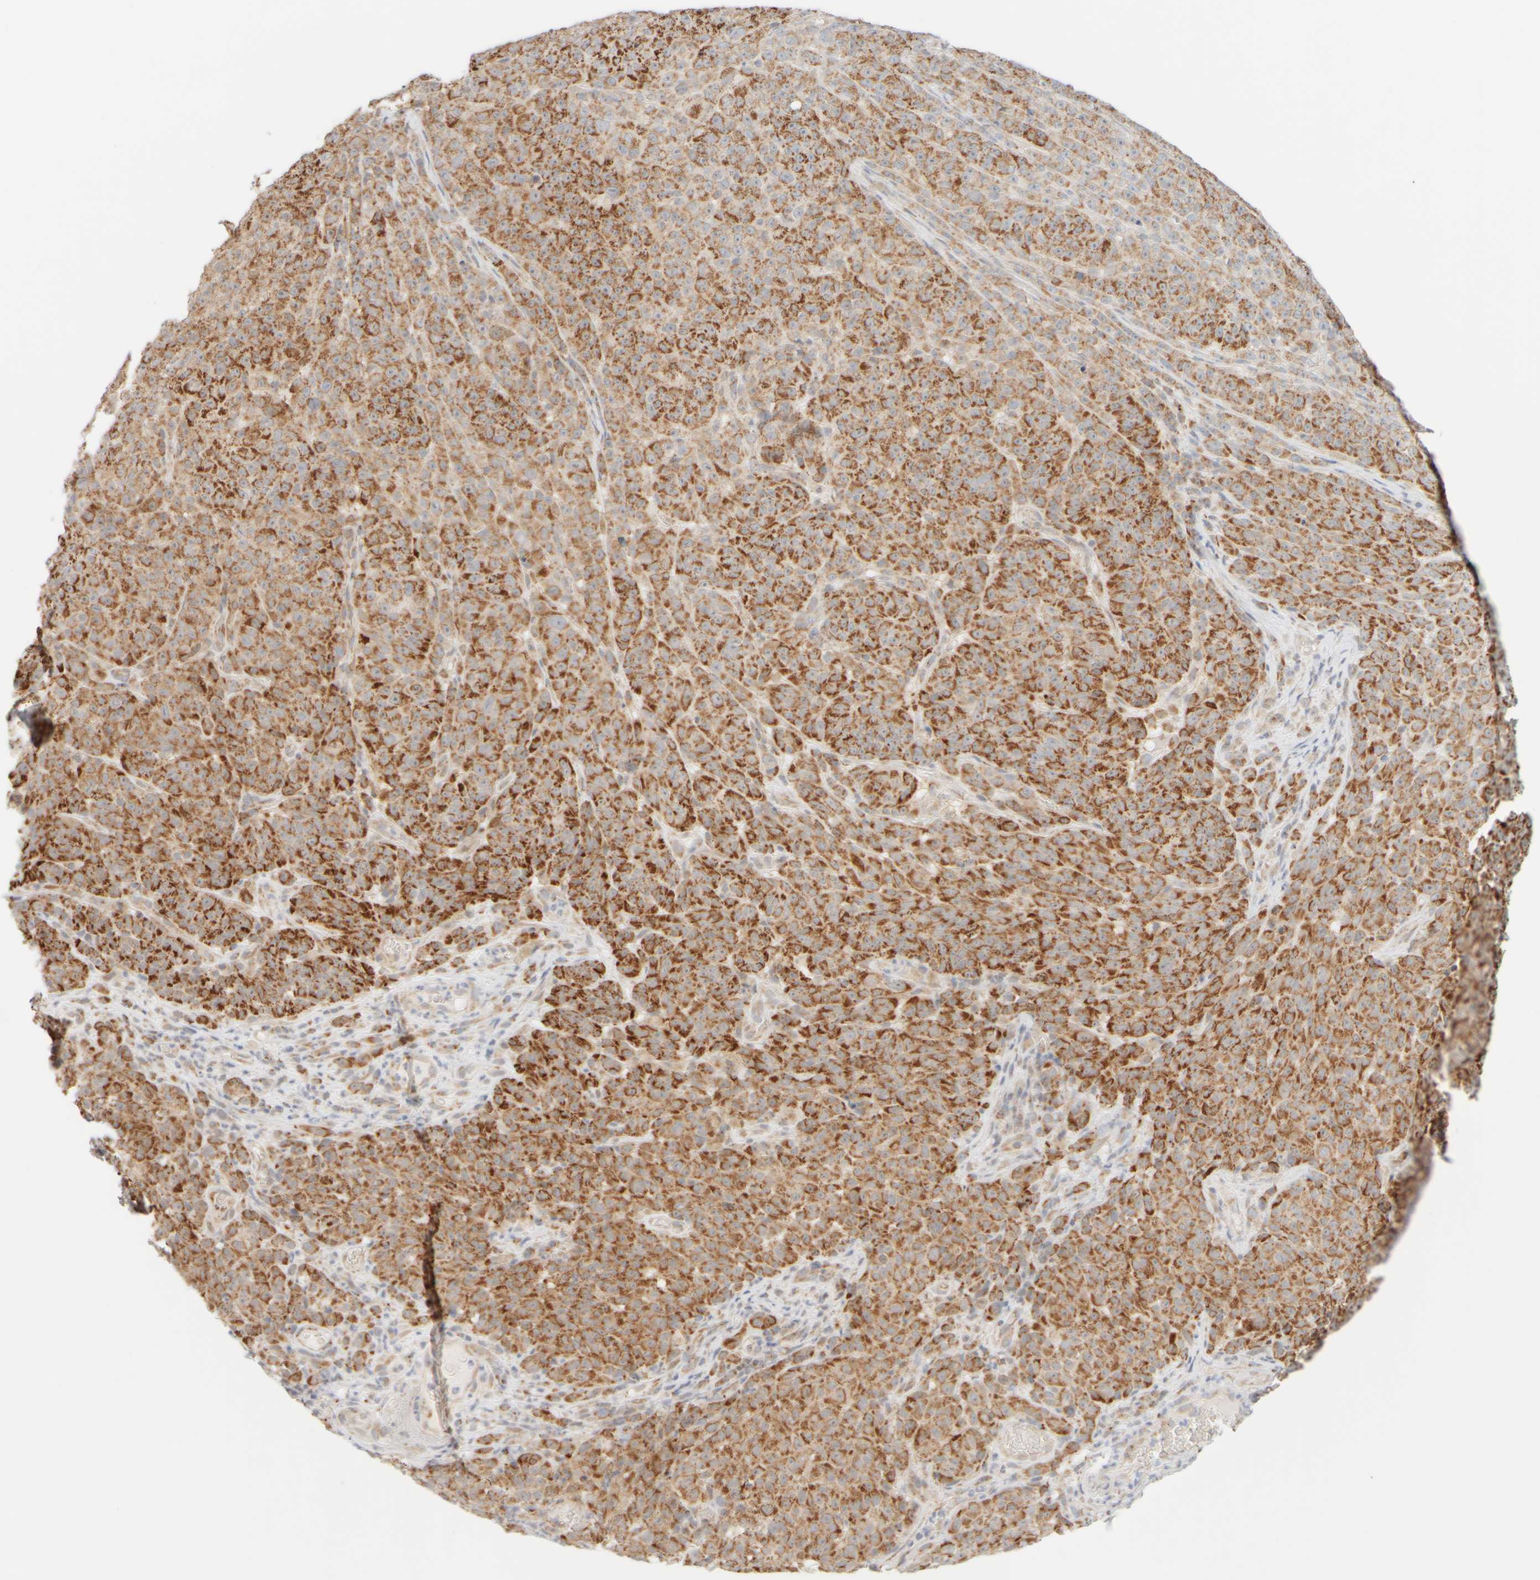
{"staining": {"intensity": "moderate", "quantity": ">75%", "location": "cytoplasmic/membranous"}, "tissue": "melanoma", "cell_type": "Tumor cells", "image_type": "cancer", "snomed": [{"axis": "morphology", "description": "Malignant melanoma, NOS"}, {"axis": "topography", "description": "Skin"}], "caption": "Melanoma stained with a protein marker exhibits moderate staining in tumor cells.", "gene": "PPM1K", "patient": {"sex": "female", "age": 82}}